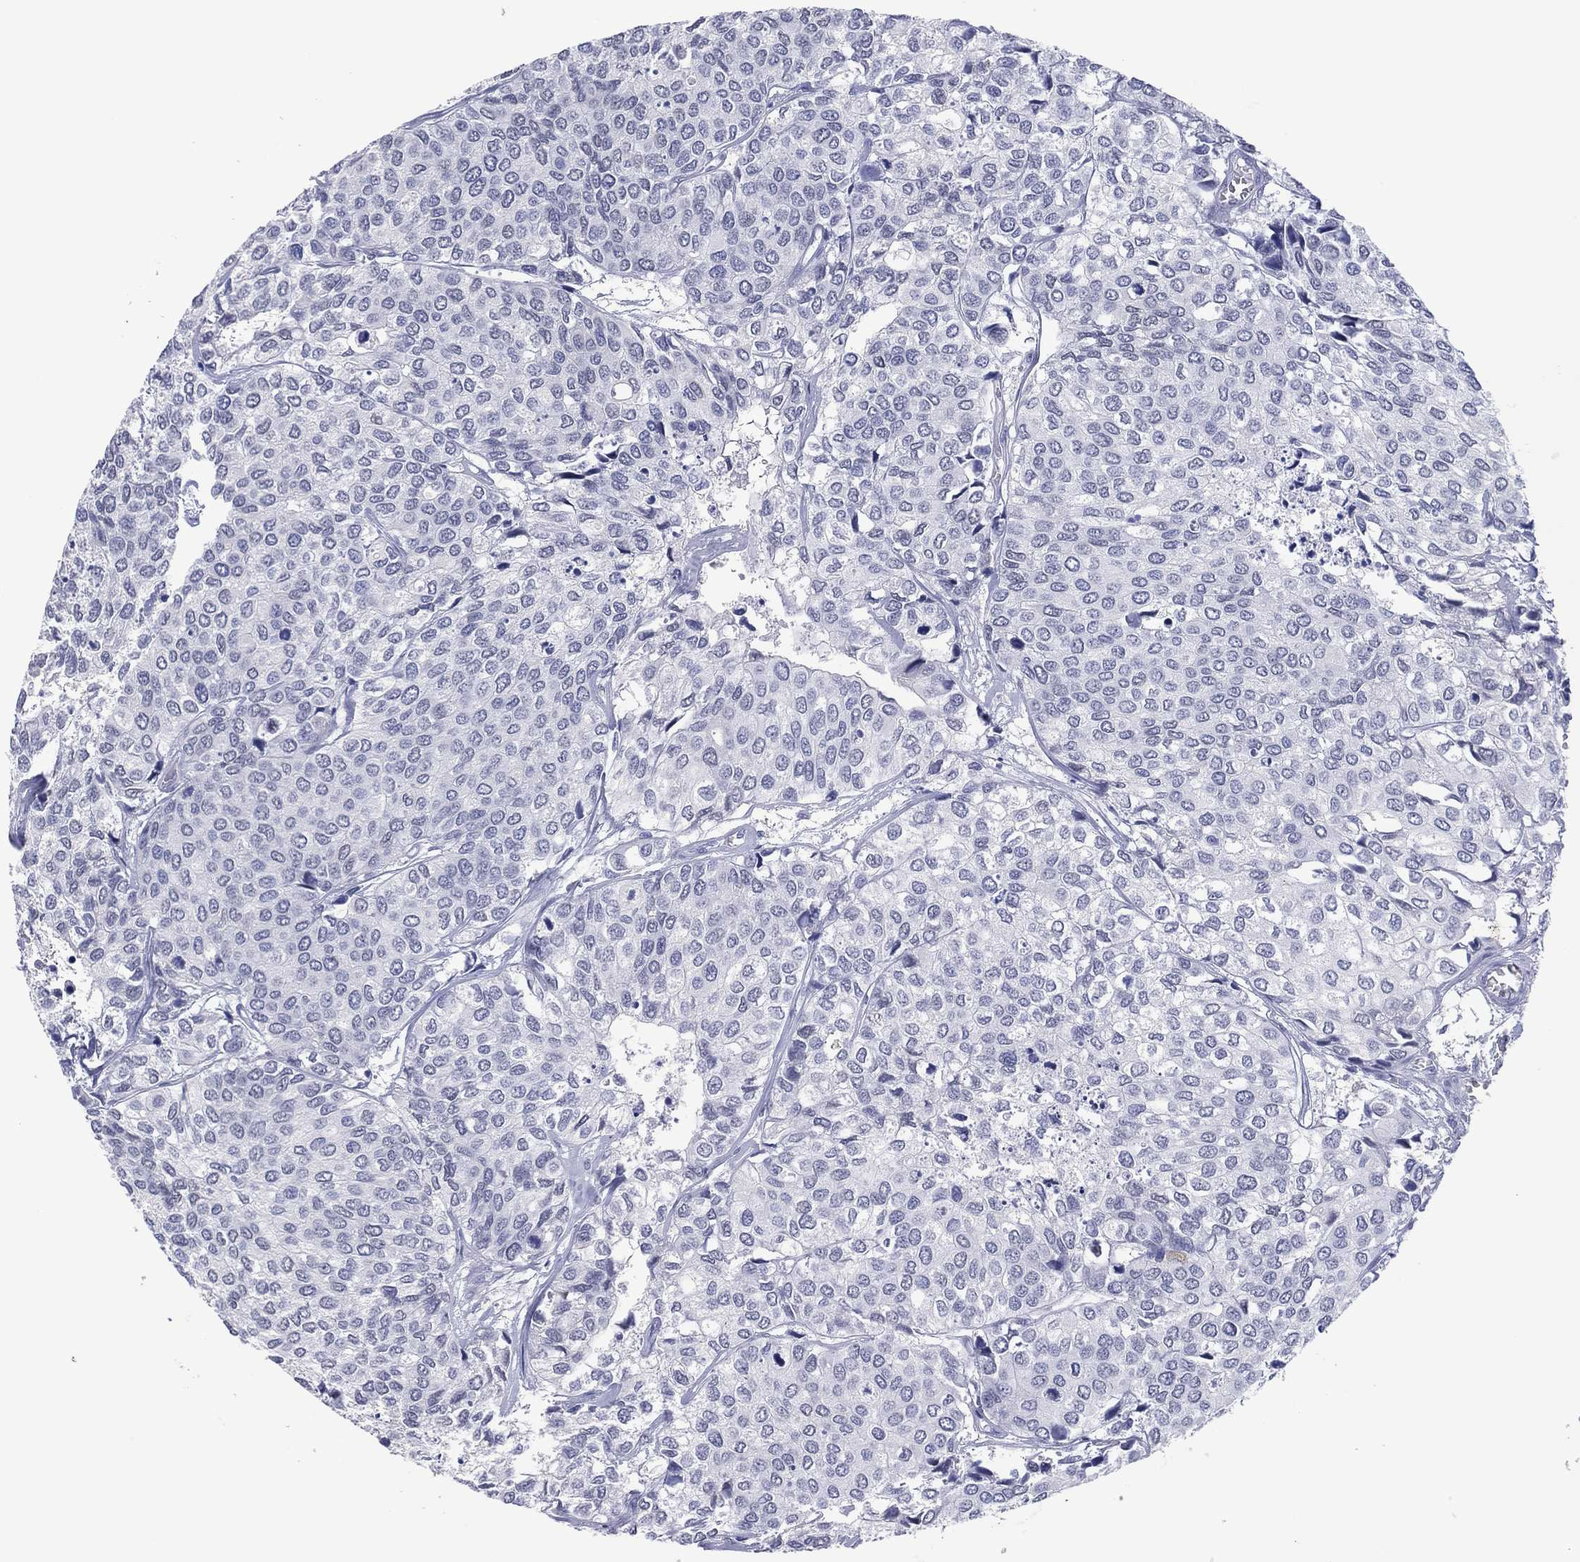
{"staining": {"intensity": "negative", "quantity": "none", "location": "none"}, "tissue": "urothelial cancer", "cell_type": "Tumor cells", "image_type": "cancer", "snomed": [{"axis": "morphology", "description": "Urothelial carcinoma, High grade"}, {"axis": "topography", "description": "Urinary bladder"}], "caption": "Urothelial carcinoma (high-grade) was stained to show a protein in brown. There is no significant positivity in tumor cells.", "gene": "UTF1", "patient": {"sex": "male", "age": 73}}